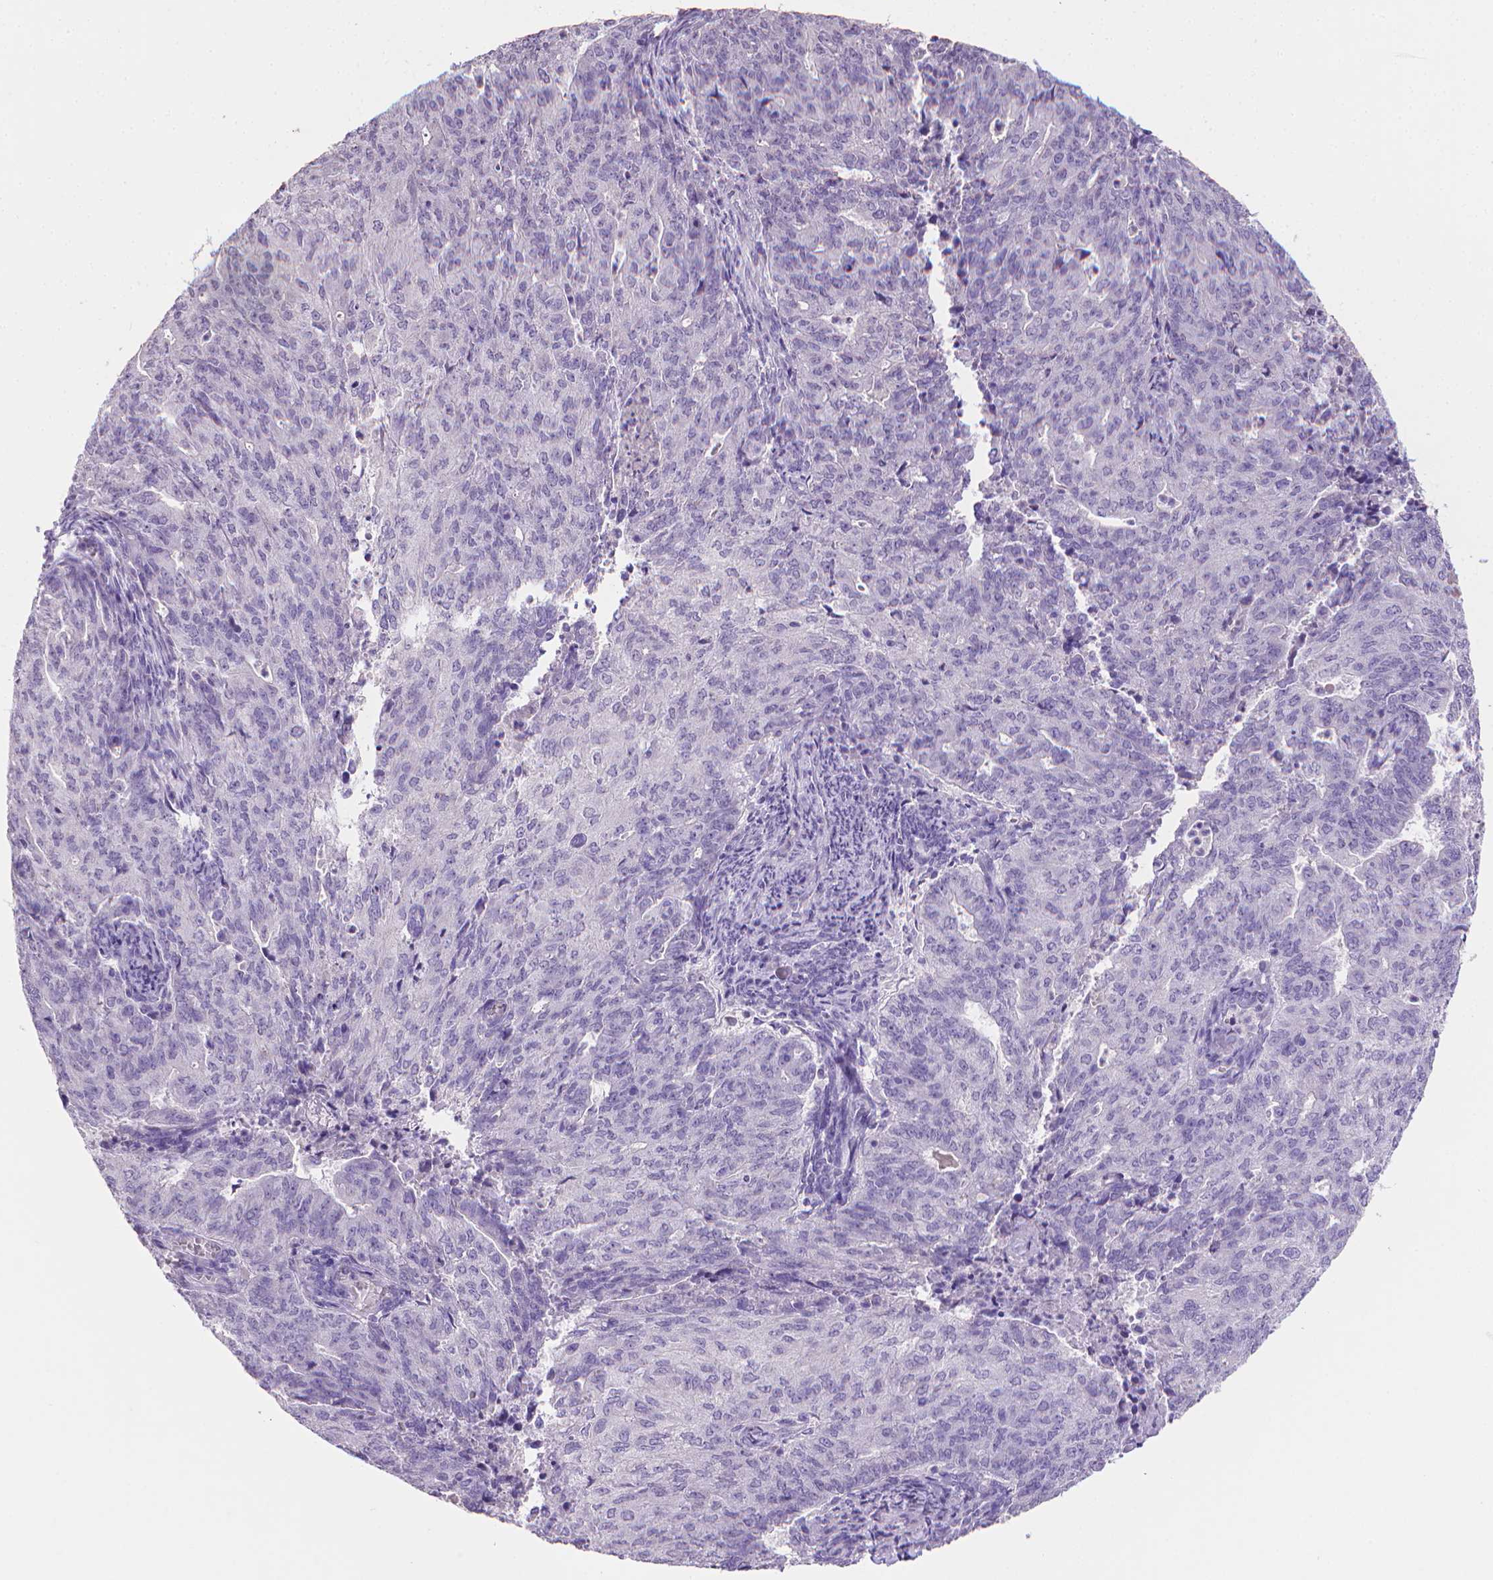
{"staining": {"intensity": "negative", "quantity": "none", "location": "none"}, "tissue": "endometrial cancer", "cell_type": "Tumor cells", "image_type": "cancer", "snomed": [{"axis": "morphology", "description": "Adenocarcinoma, NOS"}, {"axis": "topography", "description": "Endometrium"}], "caption": "Endometrial cancer was stained to show a protein in brown. There is no significant staining in tumor cells.", "gene": "TNNI2", "patient": {"sex": "female", "age": 82}}